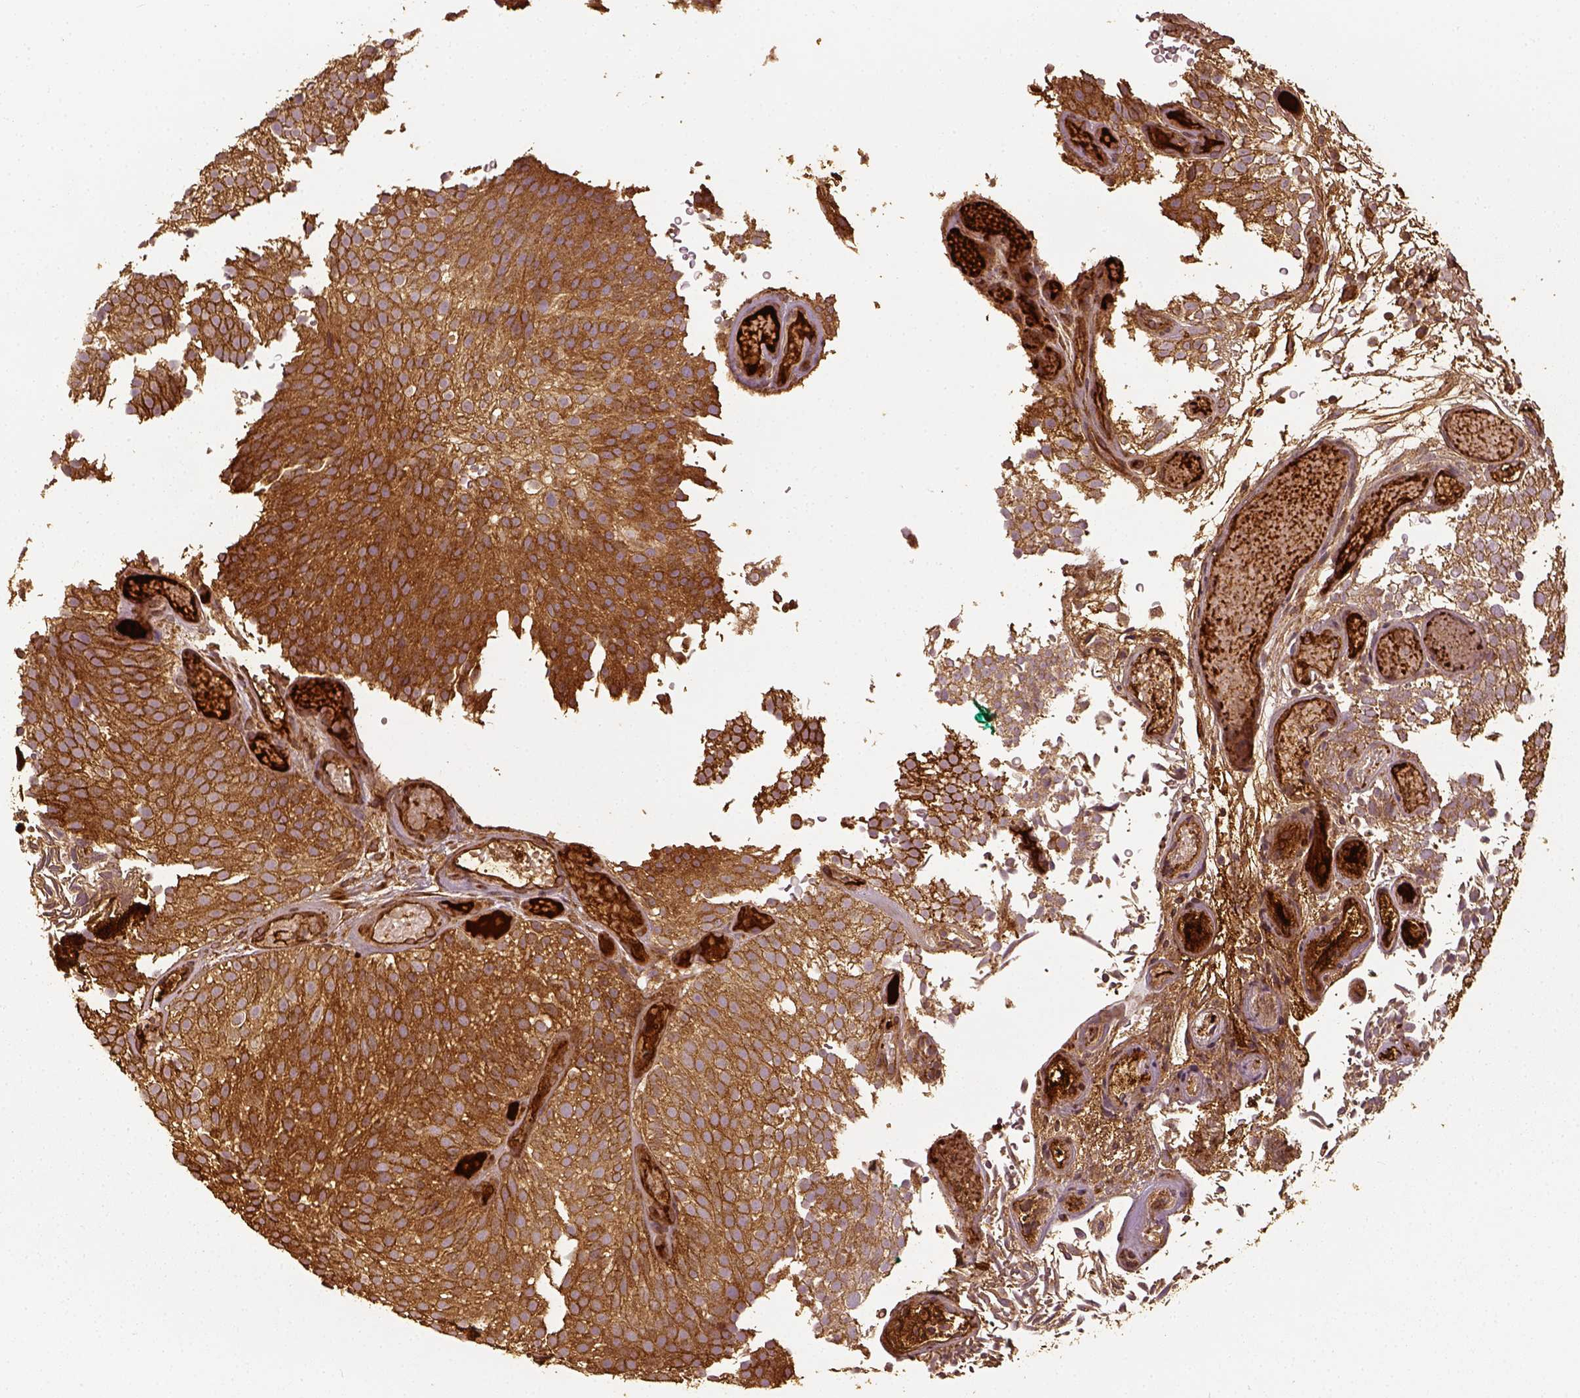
{"staining": {"intensity": "moderate", "quantity": ">75%", "location": "cytoplasmic/membranous"}, "tissue": "urothelial cancer", "cell_type": "Tumor cells", "image_type": "cancer", "snomed": [{"axis": "morphology", "description": "Urothelial carcinoma, Low grade"}, {"axis": "topography", "description": "Urinary bladder"}], "caption": "Urothelial cancer stained with a brown dye exhibits moderate cytoplasmic/membranous positive positivity in approximately >75% of tumor cells.", "gene": "VEGFA", "patient": {"sex": "male", "age": 78}}